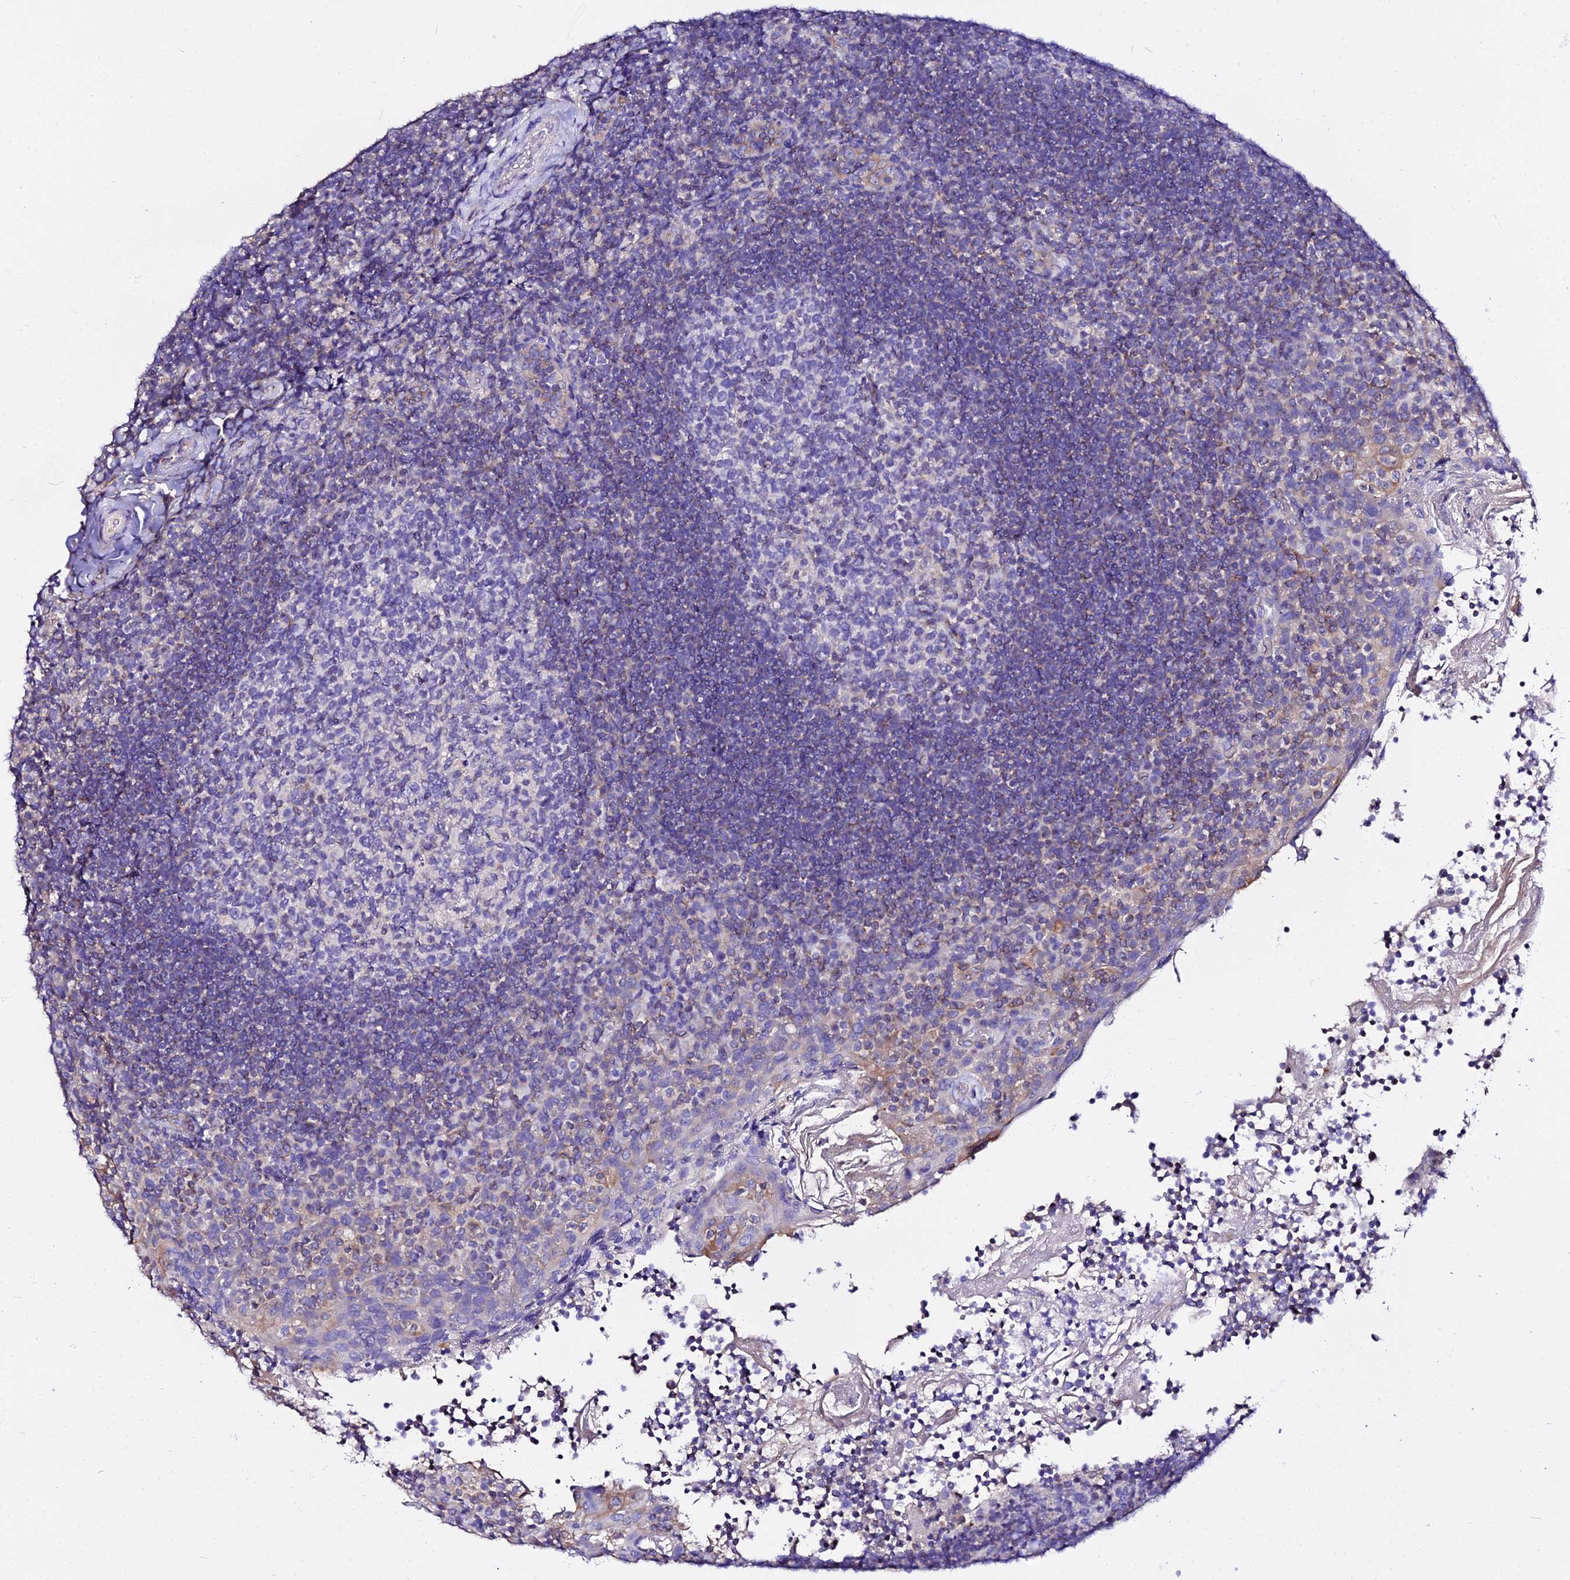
{"staining": {"intensity": "negative", "quantity": "none", "location": "none"}, "tissue": "tonsil", "cell_type": "Germinal center cells", "image_type": "normal", "snomed": [{"axis": "morphology", "description": "Normal tissue, NOS"}, {"axis": "topography", "description": "Tonsil"}], "caption": "A photomicrograph of tonsil stained for a protein exhibits no brown staining in germinal center cells.", "gene": "DAW1", "patient": {"sex": "female", "age": 10}}